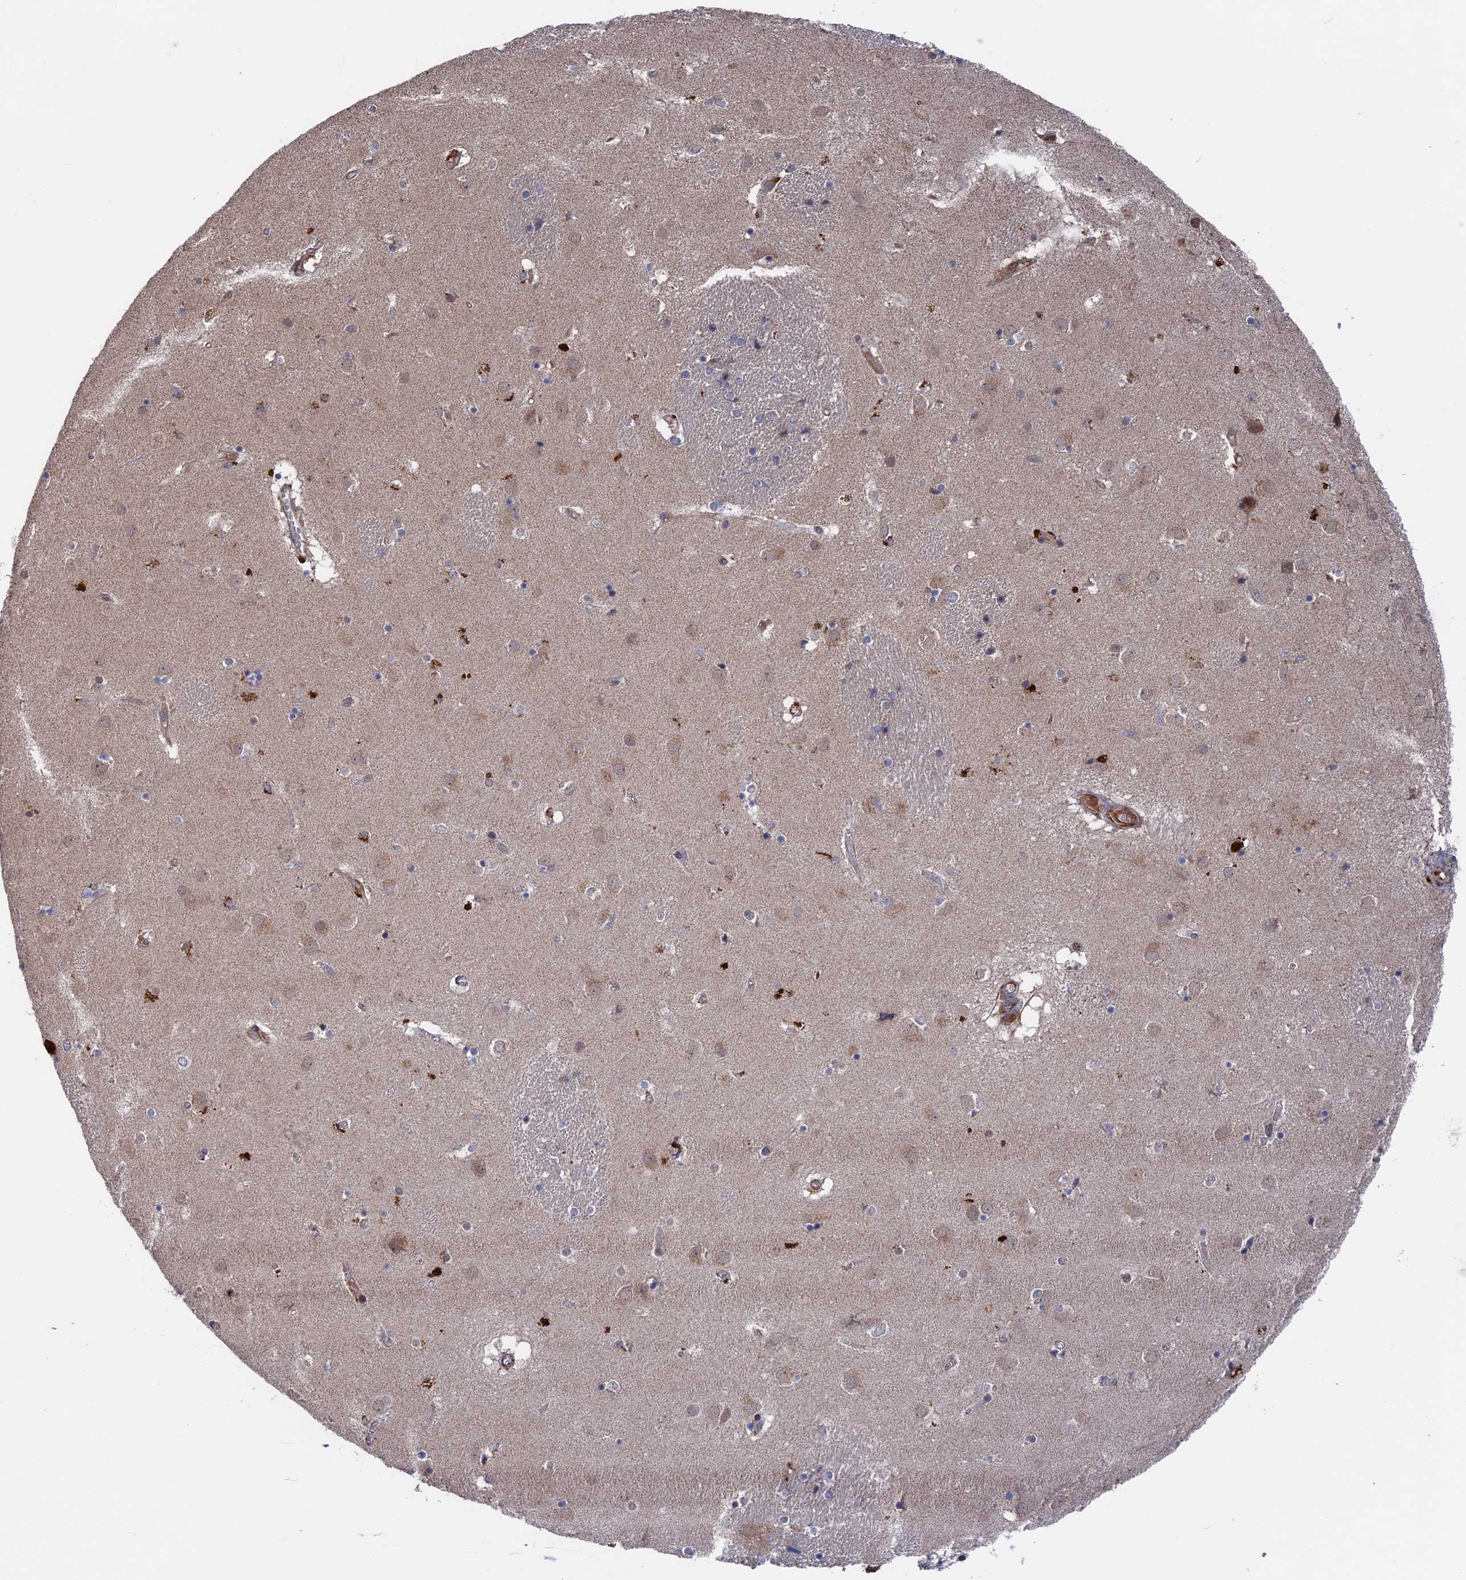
{"staining": {"intensity": "negative", "quantity": "none", "location": "none"}, "tissue": "caudate", "cell_type": "Glial cells", "image_type": "normal", "snomed": [{"axis": "morphology", "description": "Normal tissue, NOS"}, {"axis": "topography", "description": "Lateral ventricle wall"}], "caption": "High power microscopy histopathology image of an IHC photomicrograph of unremarkable caudate, revealing no significant staining in glial cells. Nuclei are stained in blue.", "gene": "PLA2G15", "patient": {"sex": "male", "age": 70}}